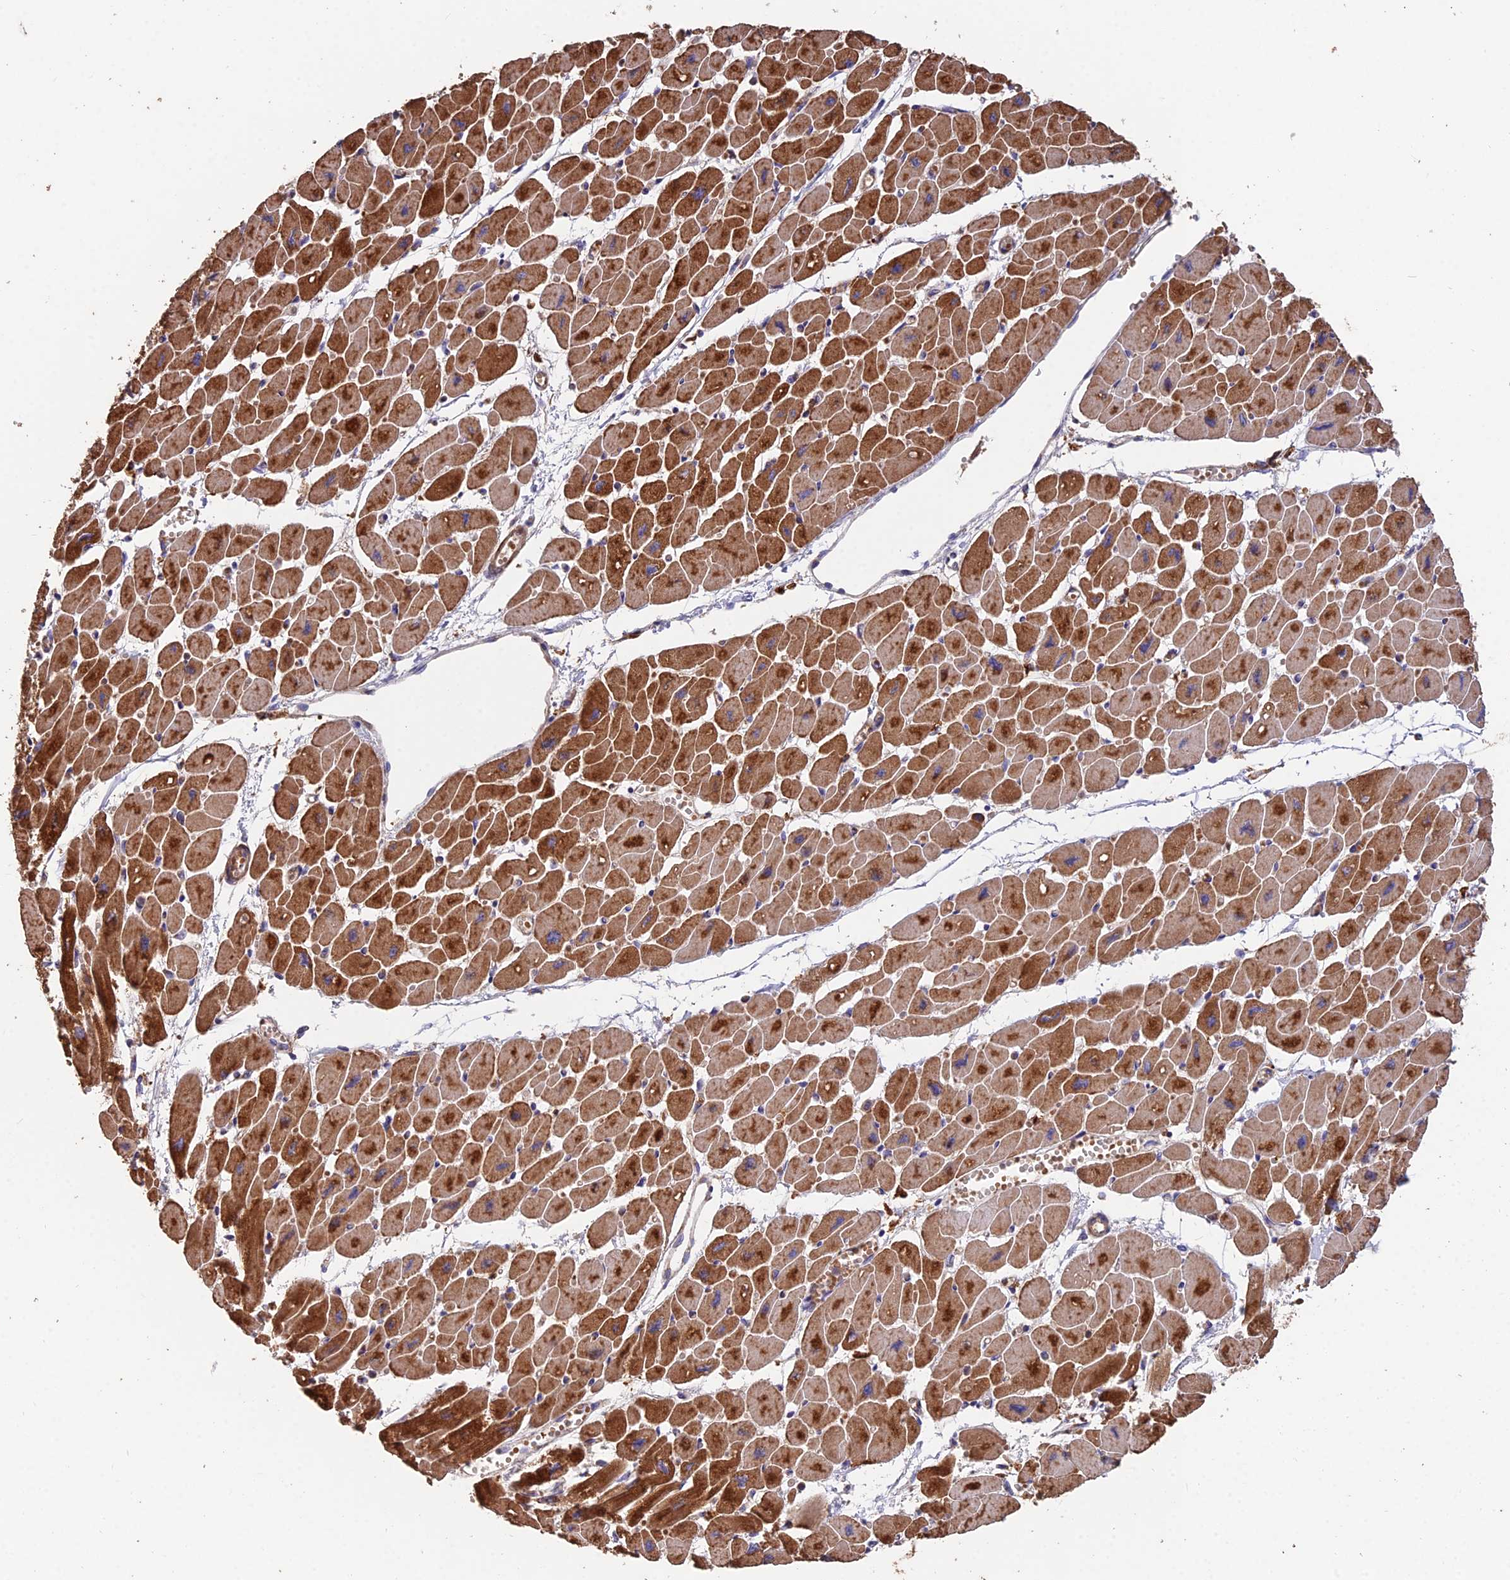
{"staining": {"intensity": "strong", "quantity": ">75%", "location": "cytoplasmic/membranous"}, "tissue": "heart muscle", "cell_type": "Cardiomyocytes", "image_type": "normal", "snomed": [{"axis": "morphology", "description": "Normal tissue, NOS"}, {"axis": "topography", "description": "Heart"}], "caption": "Heart muscle stained for a protein (brown) displays strong cytoplasmic/membranous positive staining in about >75% of cardiomyocytes.", "gene": "IFT22", "patient": {"sex": "female", "age": 54}}